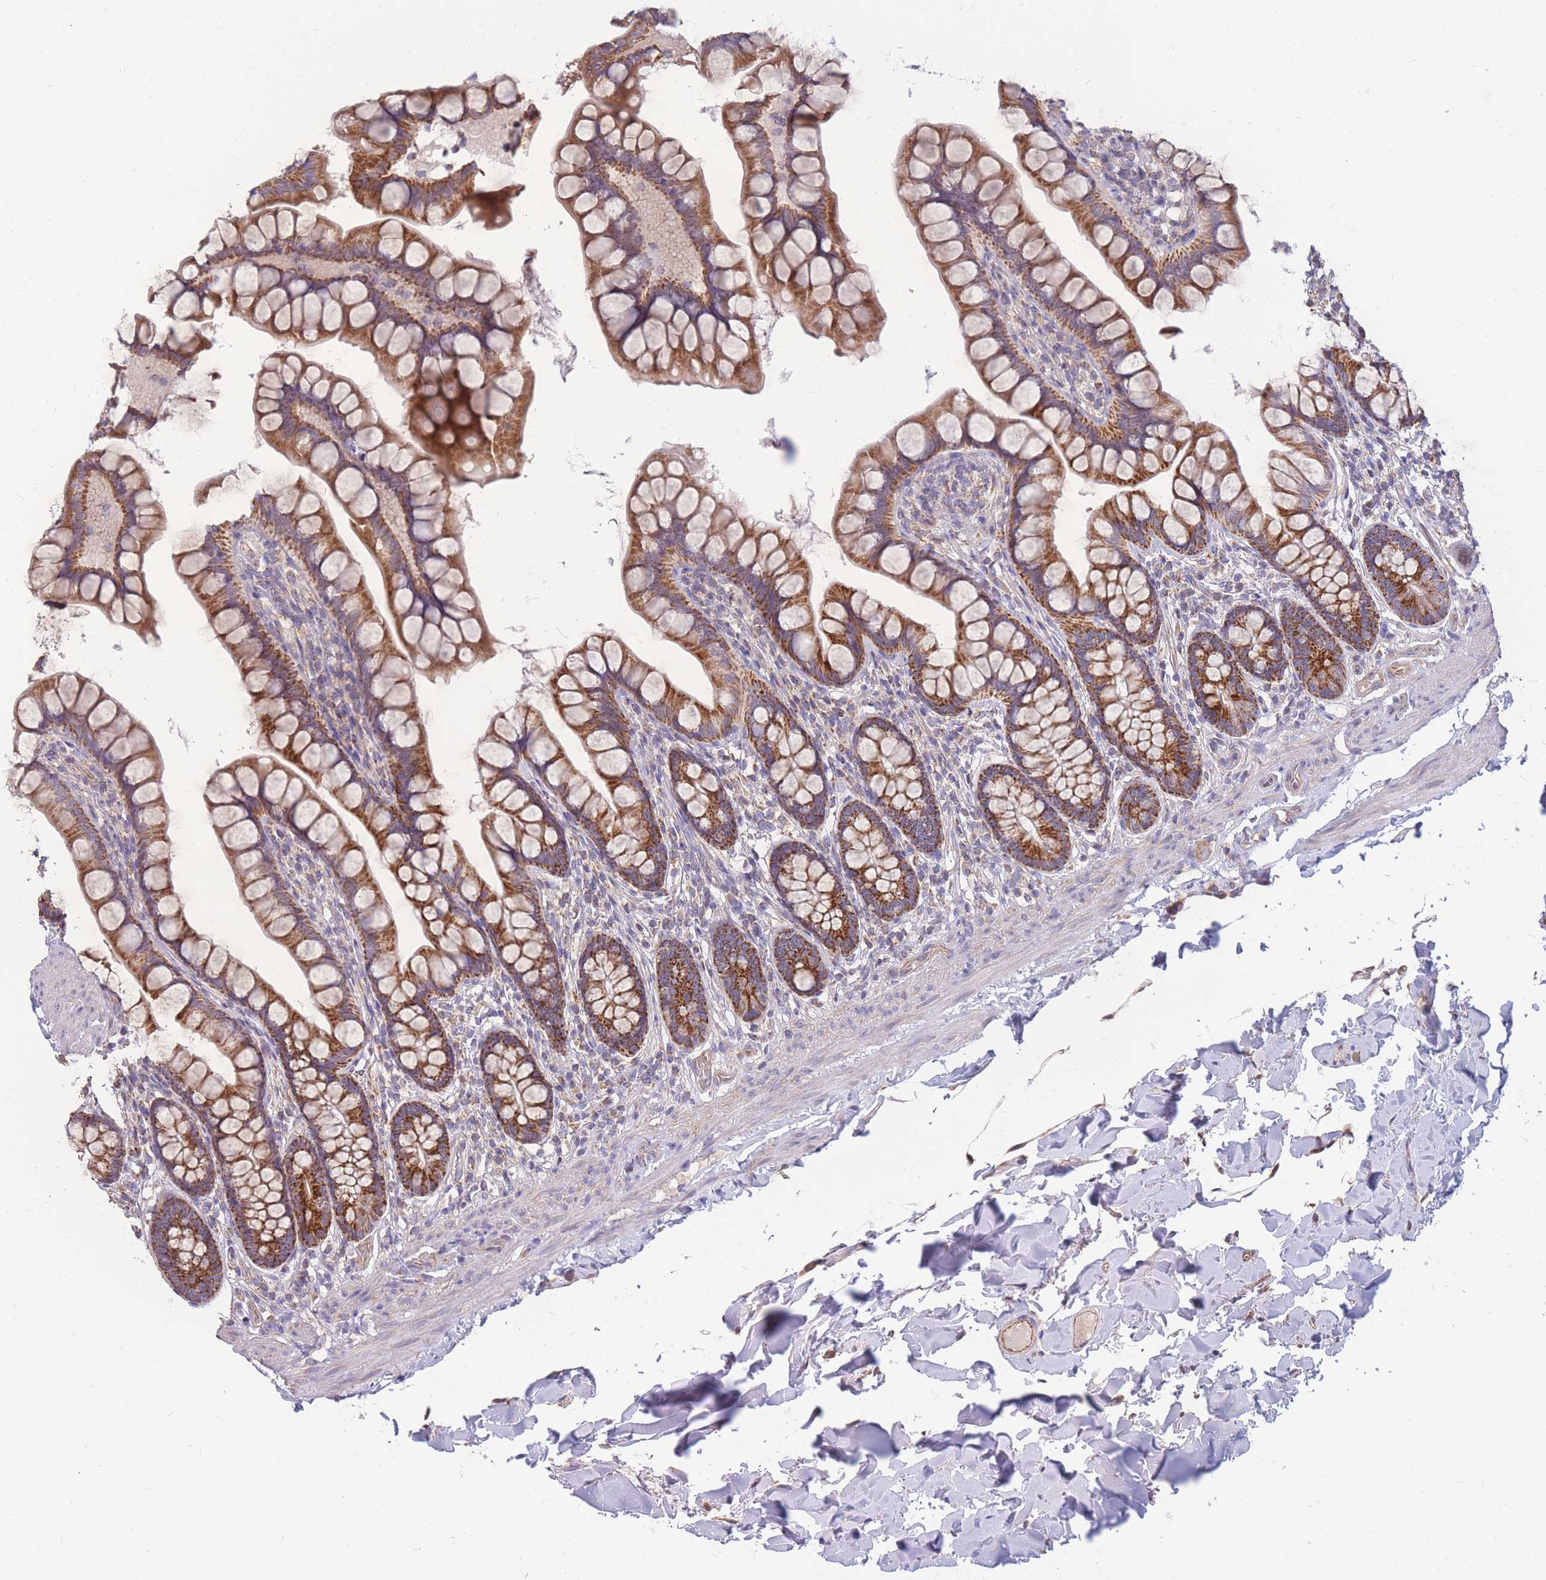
{"staining": {"intensity": "strong", "quantity": ">75%", "location": "cytoplasmic/membranous"}, "tissue": "small intestine", "cell_type": "Glandular cells", "image_type": "normal", "snomed": [{"axis": "morphology", "description": "Normal tissue, NOS"}, {"axis": "topography", "description": "Small intestine"}], "caption": "Glandular cells demonstrate strong cytoplasmic/membranous expression in about >75% of cells in benign small intestine. Immunohistochemistry (ihc) stains the protein in brown and the nuclei are stained blue.", "gene": "MRPS9", "patient": {"sex": "male", "age": 70}}